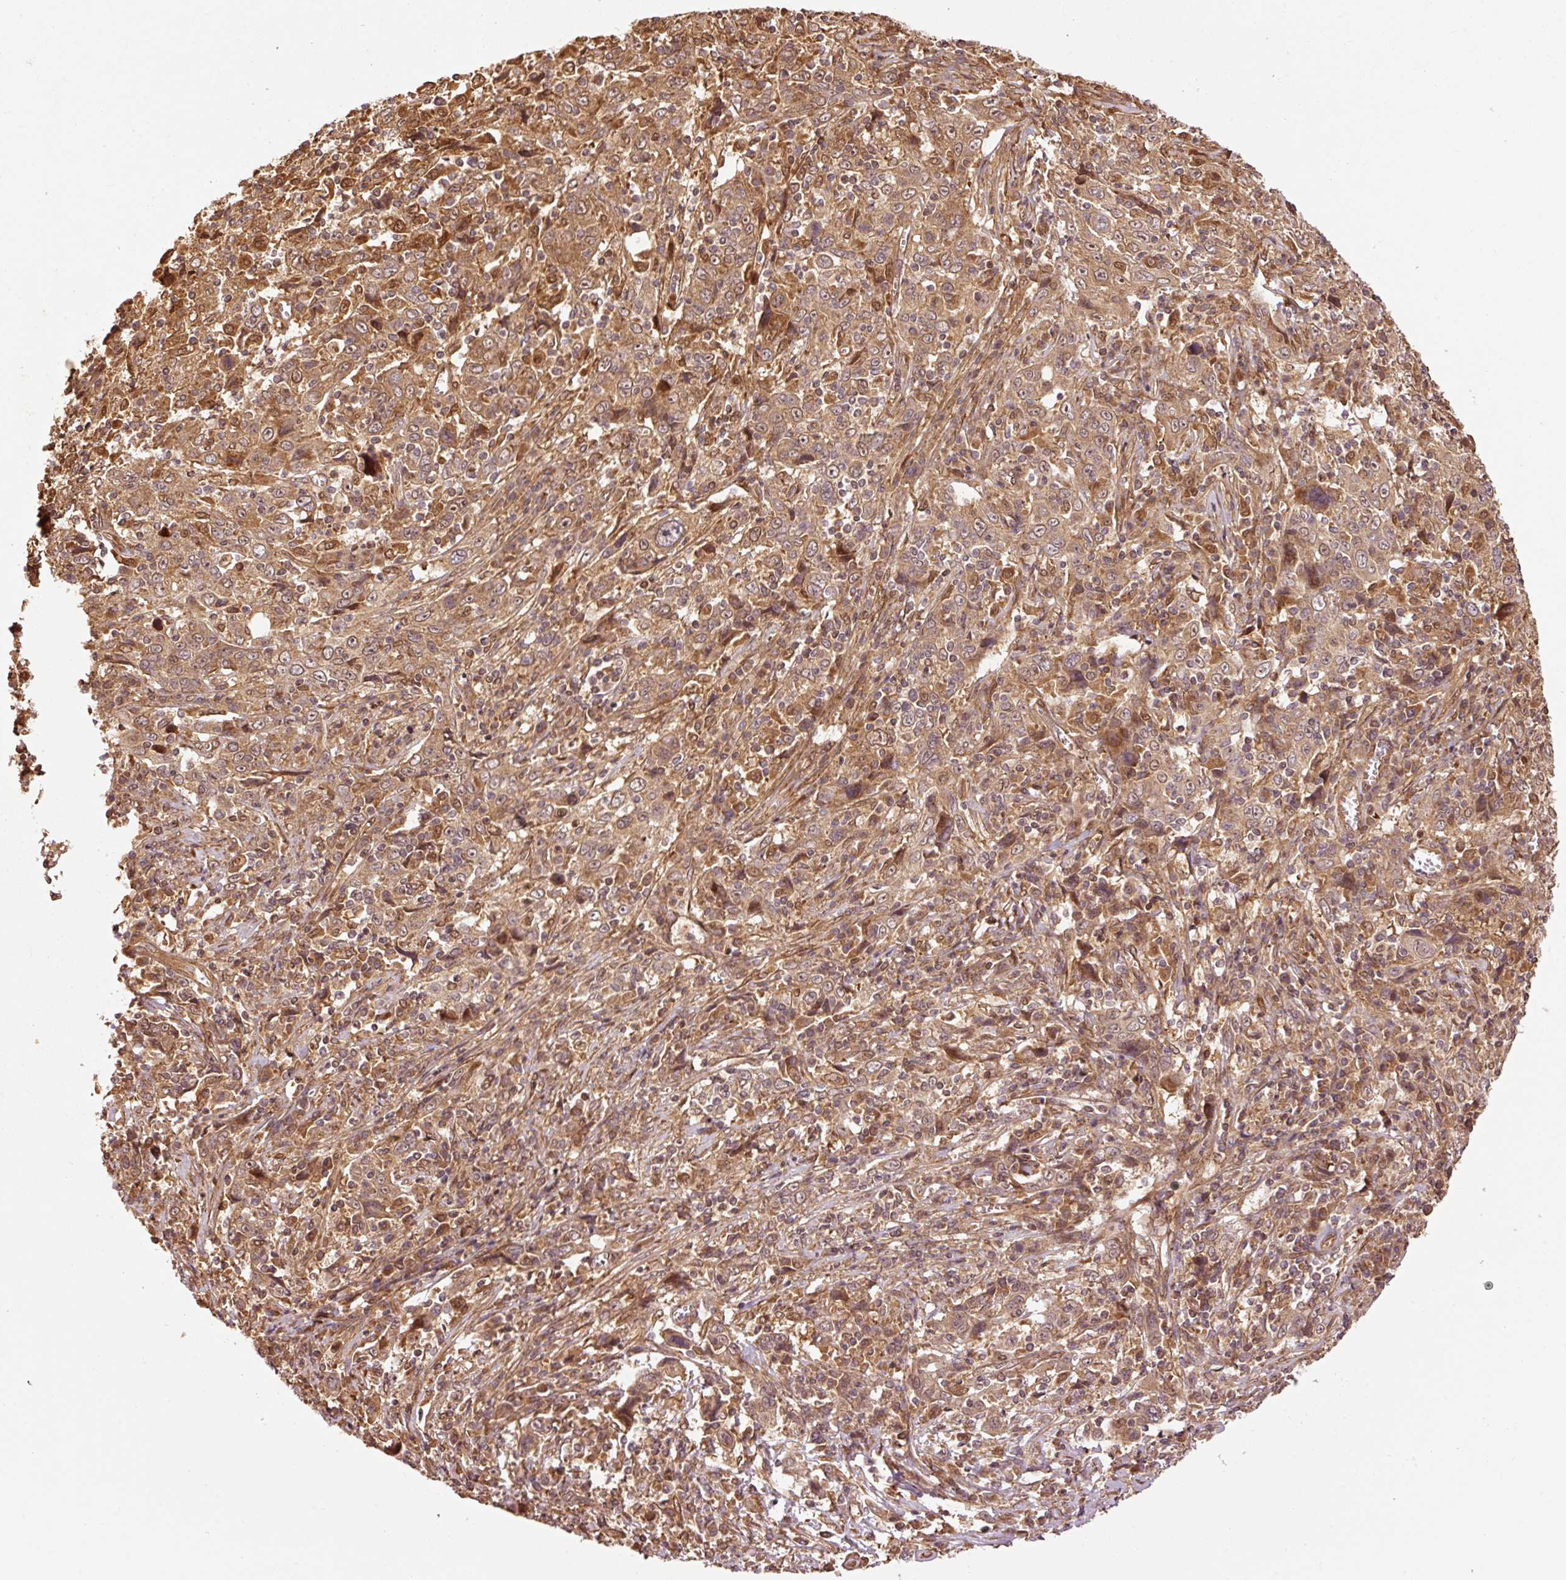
{"staining": {"intensity": "moderate", "quantity": ">75%", "location": "cytoplasmic/membranous,nuclear"}, "tissue": "cervical cancer", "cell_type": "Tumor cells", "image_type": "cancer", "snomed": [{"axis": "morphology", "description": "Squamous cell carcinoma, NOS"}, {"axis": "topography", "description": "Cervix"}], "caption": "Moderate cytoplasmic/membranous and nuclear positivity for a protein is present in approximately >75% of tumor cells of cervical cancer (squamous cell carcinoma) using IHC.", "gene": "OXER1", "patient": {"sex": "female", "age": 46}}